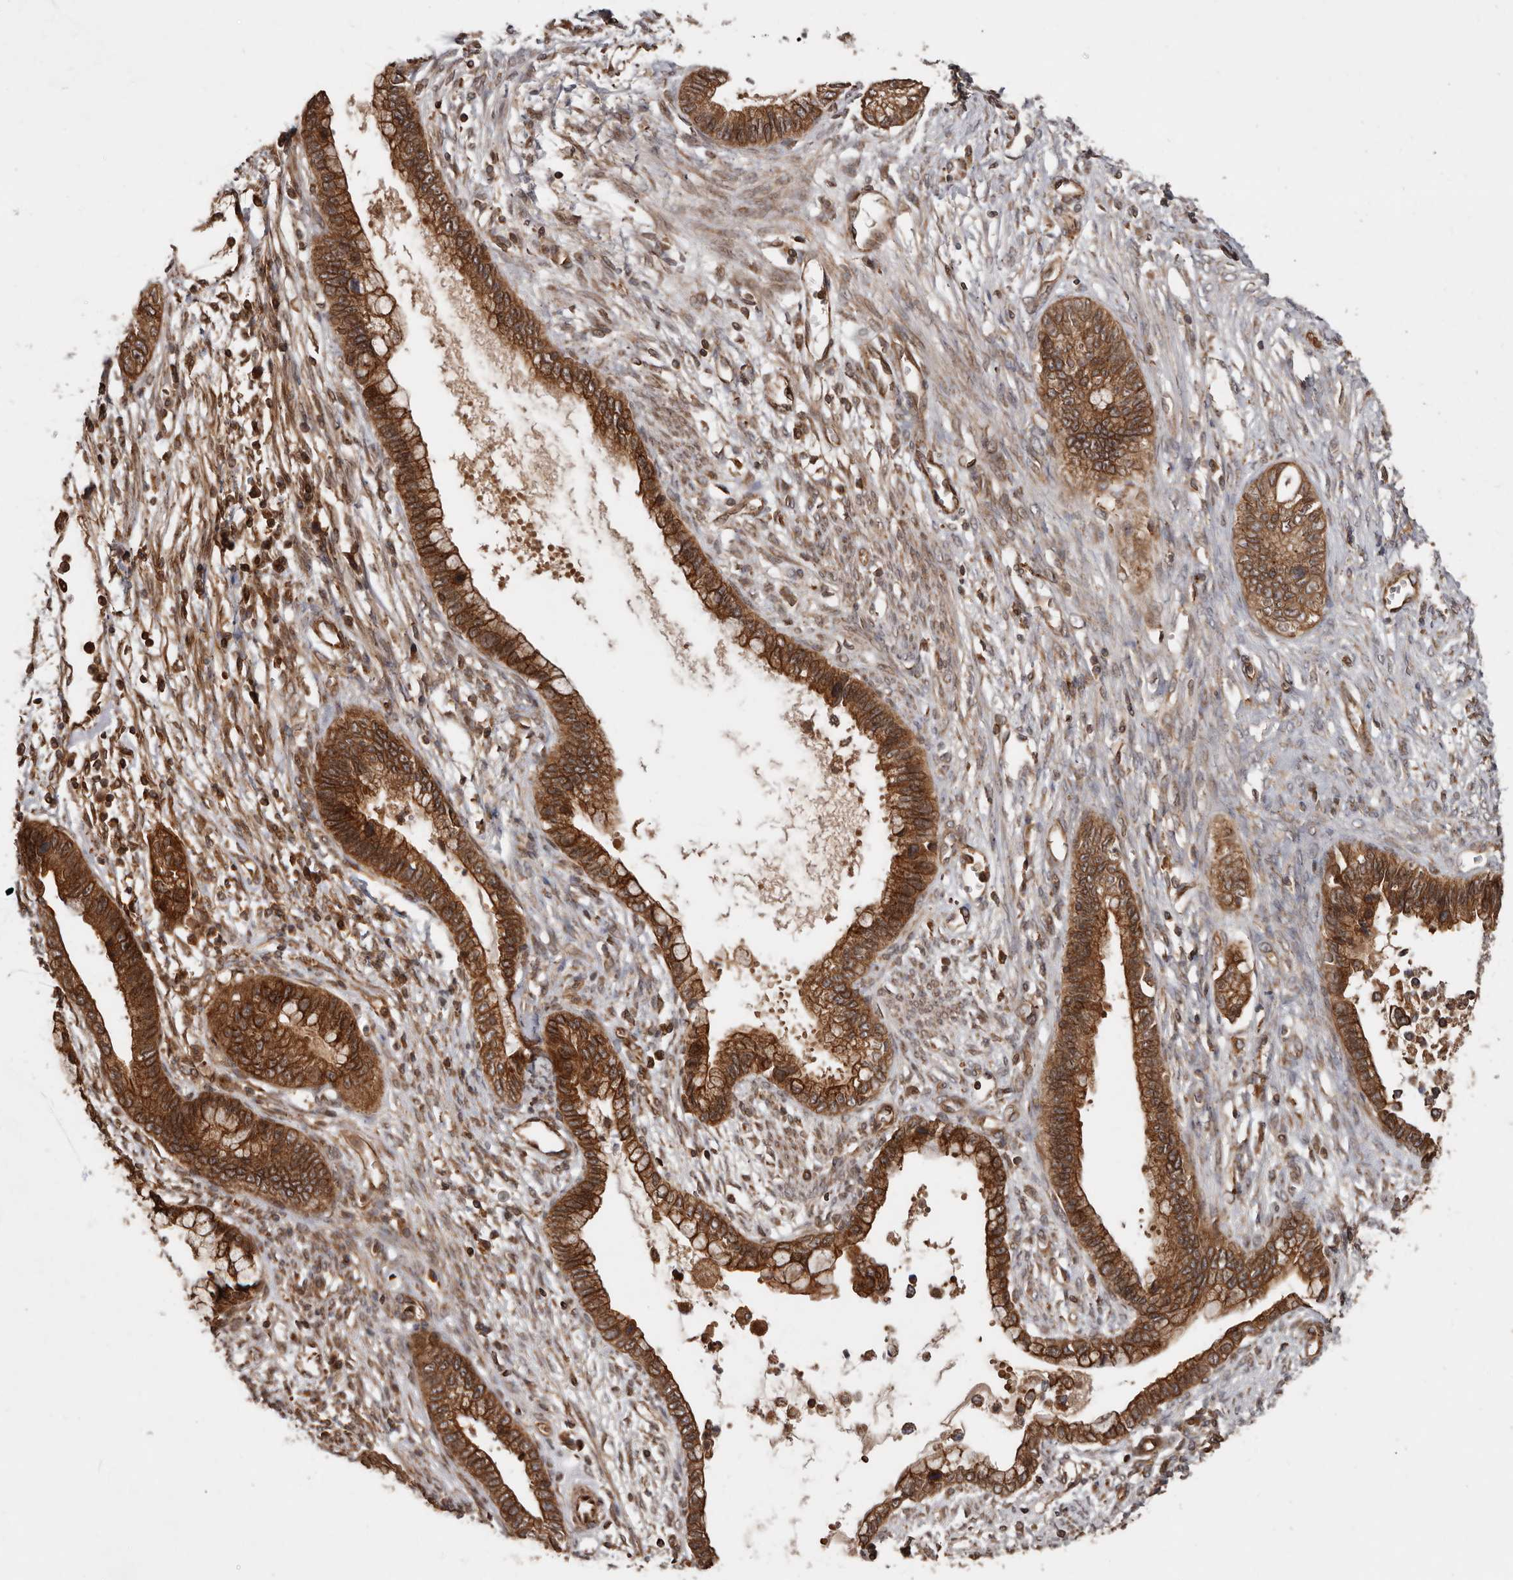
{"staining": {"intensity": "moderate", "quantity": ">75%", "location": "cytoplasmic/membranous,nuclear"}, "tissue": "cervical cancer", "cell_type": "Tumor cells", "image_type": "cancer", "snomed": [{"axis": "morphology", "description": "Adenocarcinoma, NOS"}, {"axis": "topography", "description": "Cervix"}], "caption": "Cervical cancer (adenocarcinoma) tissue demonstrates moderate cytoplasmic/membranous and nuclear staining in about >75% of tumor cells, visualized by immunohistochemistry.", "gene": "STK36", "patient": {"sex": "female", "age": 44}}